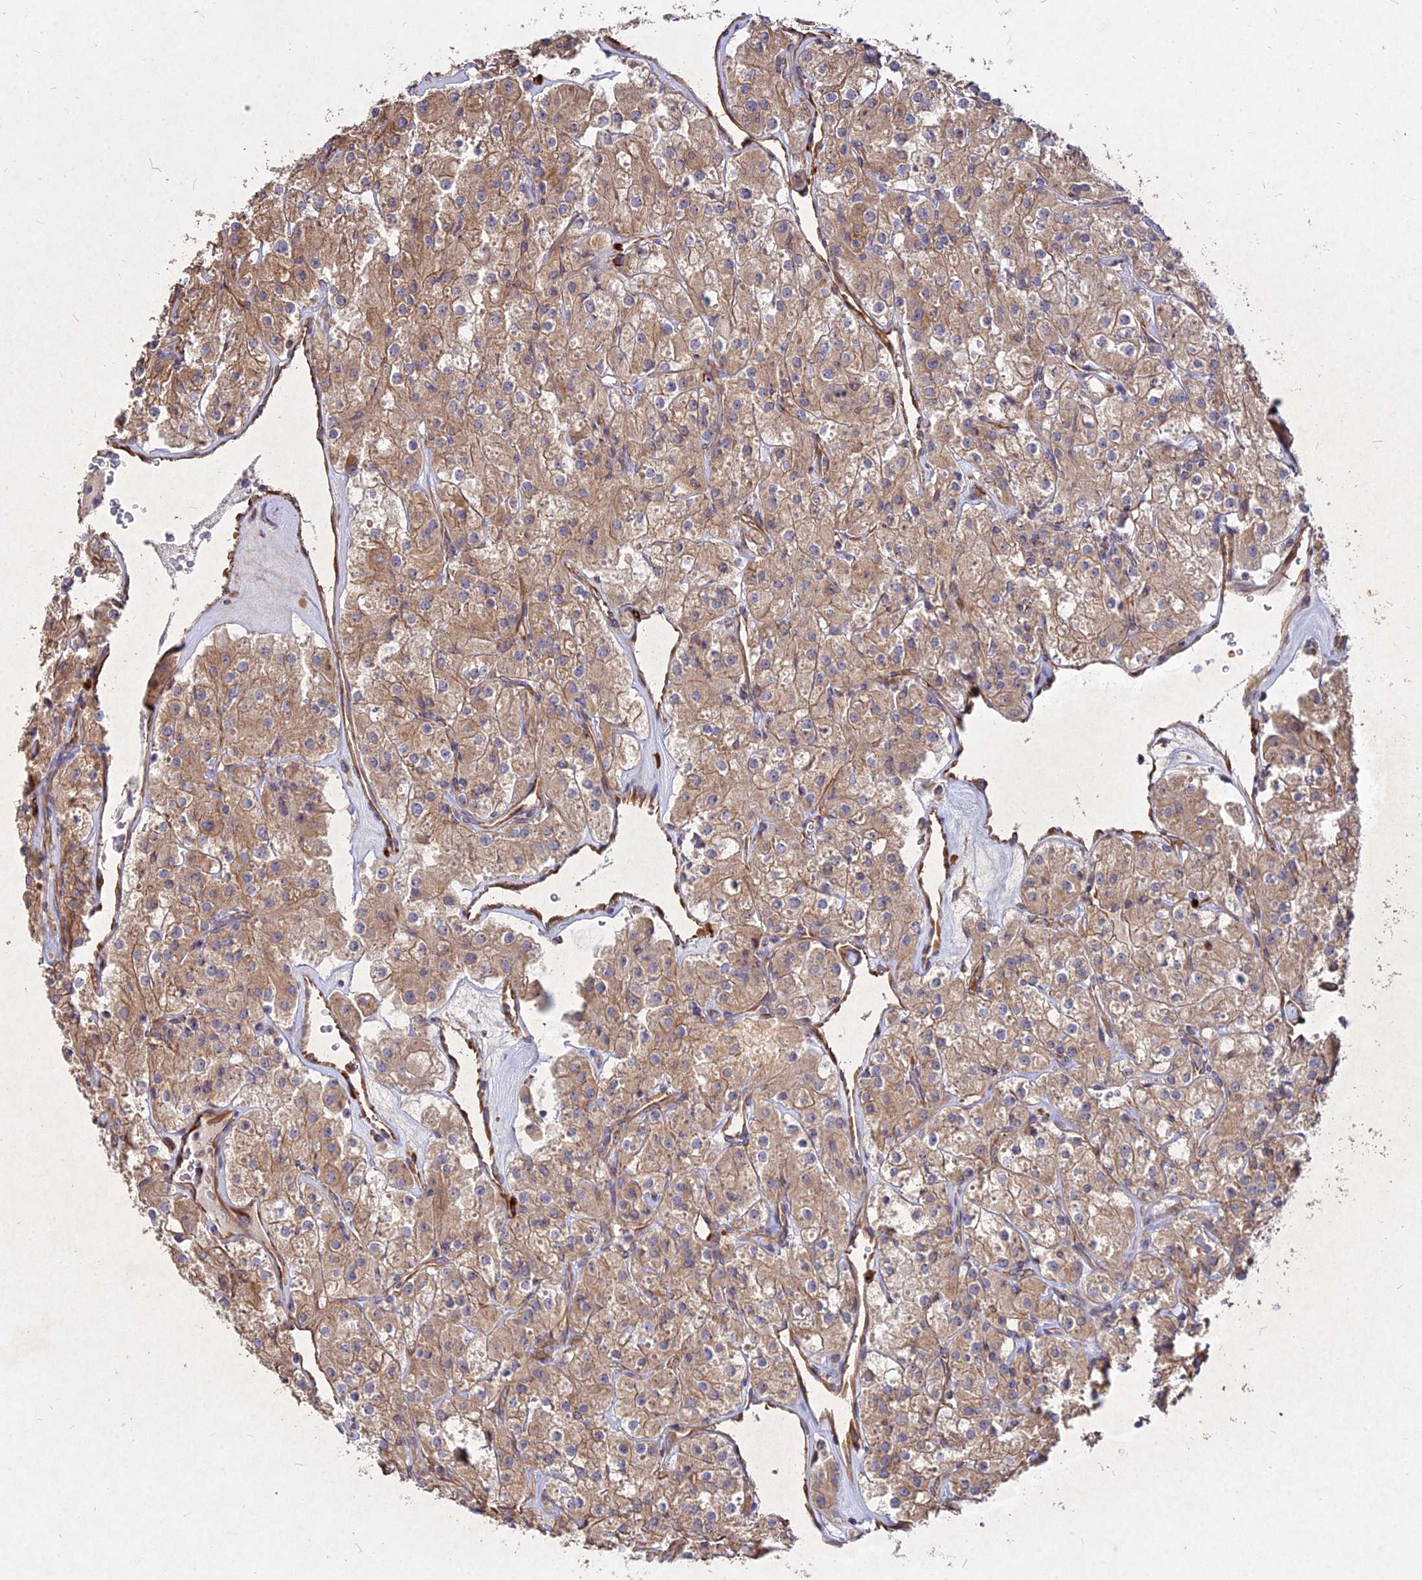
{"staining": {"intensity": "moderate", "quantity": ">75%", "location": "cytoplasmic/membranous"}, "tissue": "renal cancer", "cell_type": "Tumor cells", "image_type": "cancer", "snomed": [{"axis": "morphology", "description": "Adenocarcinoma, NOS"}, {"axis": "topography", "description": "Kidney"}], "caption": "Immunohistochemical staining of human renal cancer exhibits medium levels of moderate cytoplasmic/membranous protein positivity in about >75% of tumor cells.", "gene": "SKA1", "patient": {"sex": "male", "age": 77}}